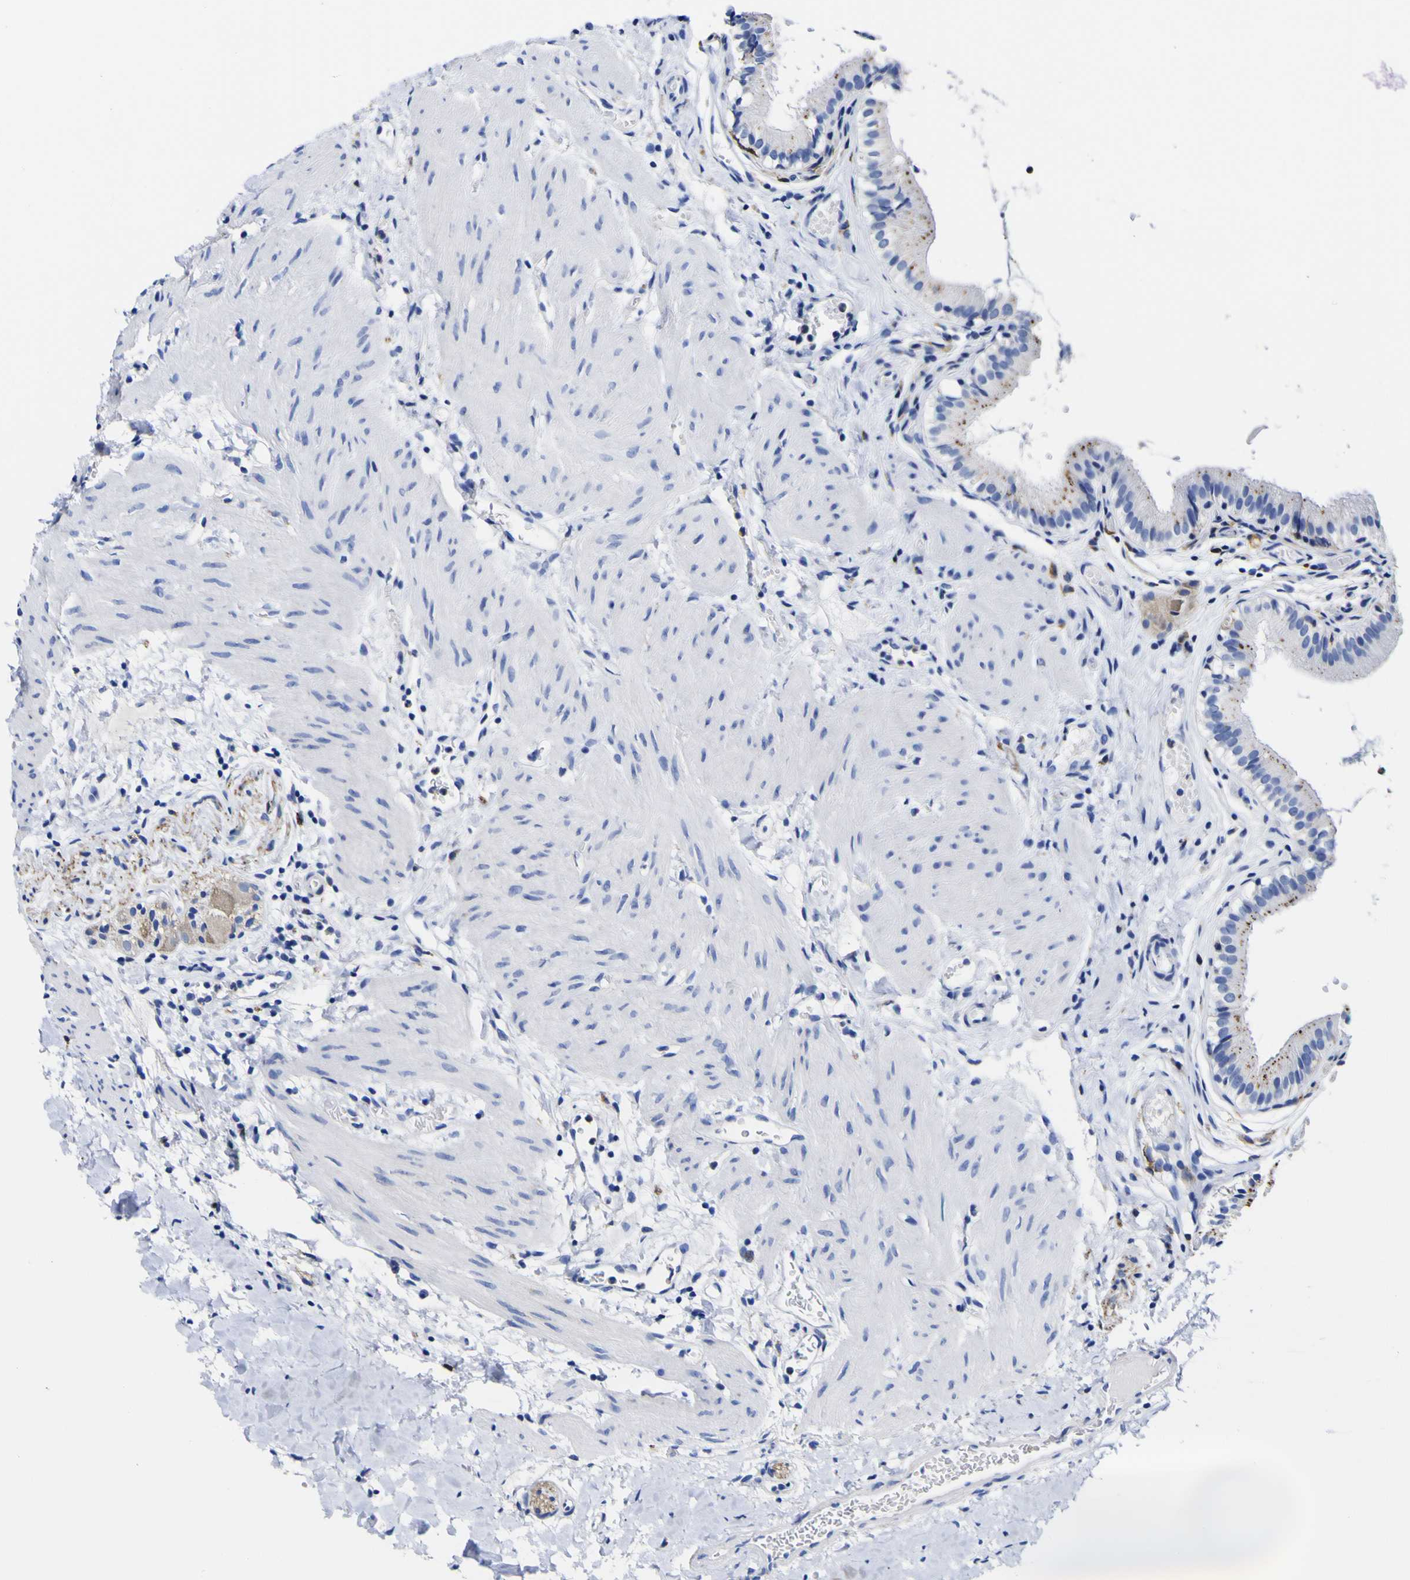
{"staining": {"intensity": "strong", "quantity": "25%-75%", "location": "cytoplasmic/membranous"}, "tissue": "gallbladder", "cell_type": "Glandular cells", "image_type": "normal", "snomed": [{"axis": "morphology", "description": "Normal tissue, NOS"}, {"axis": "topography", "description": "Gallbladder"}], "caption": "DAB immunohistochemical staining of normal gallbladder displays strong cytoplasmic/membranous protein staining in about 25%-75% of glandular cells. (brown staining indicates protein expression, while blue staining denotes nuclei).", "gene": "HLA", "patient": {"sex": "female", "age": 26}}